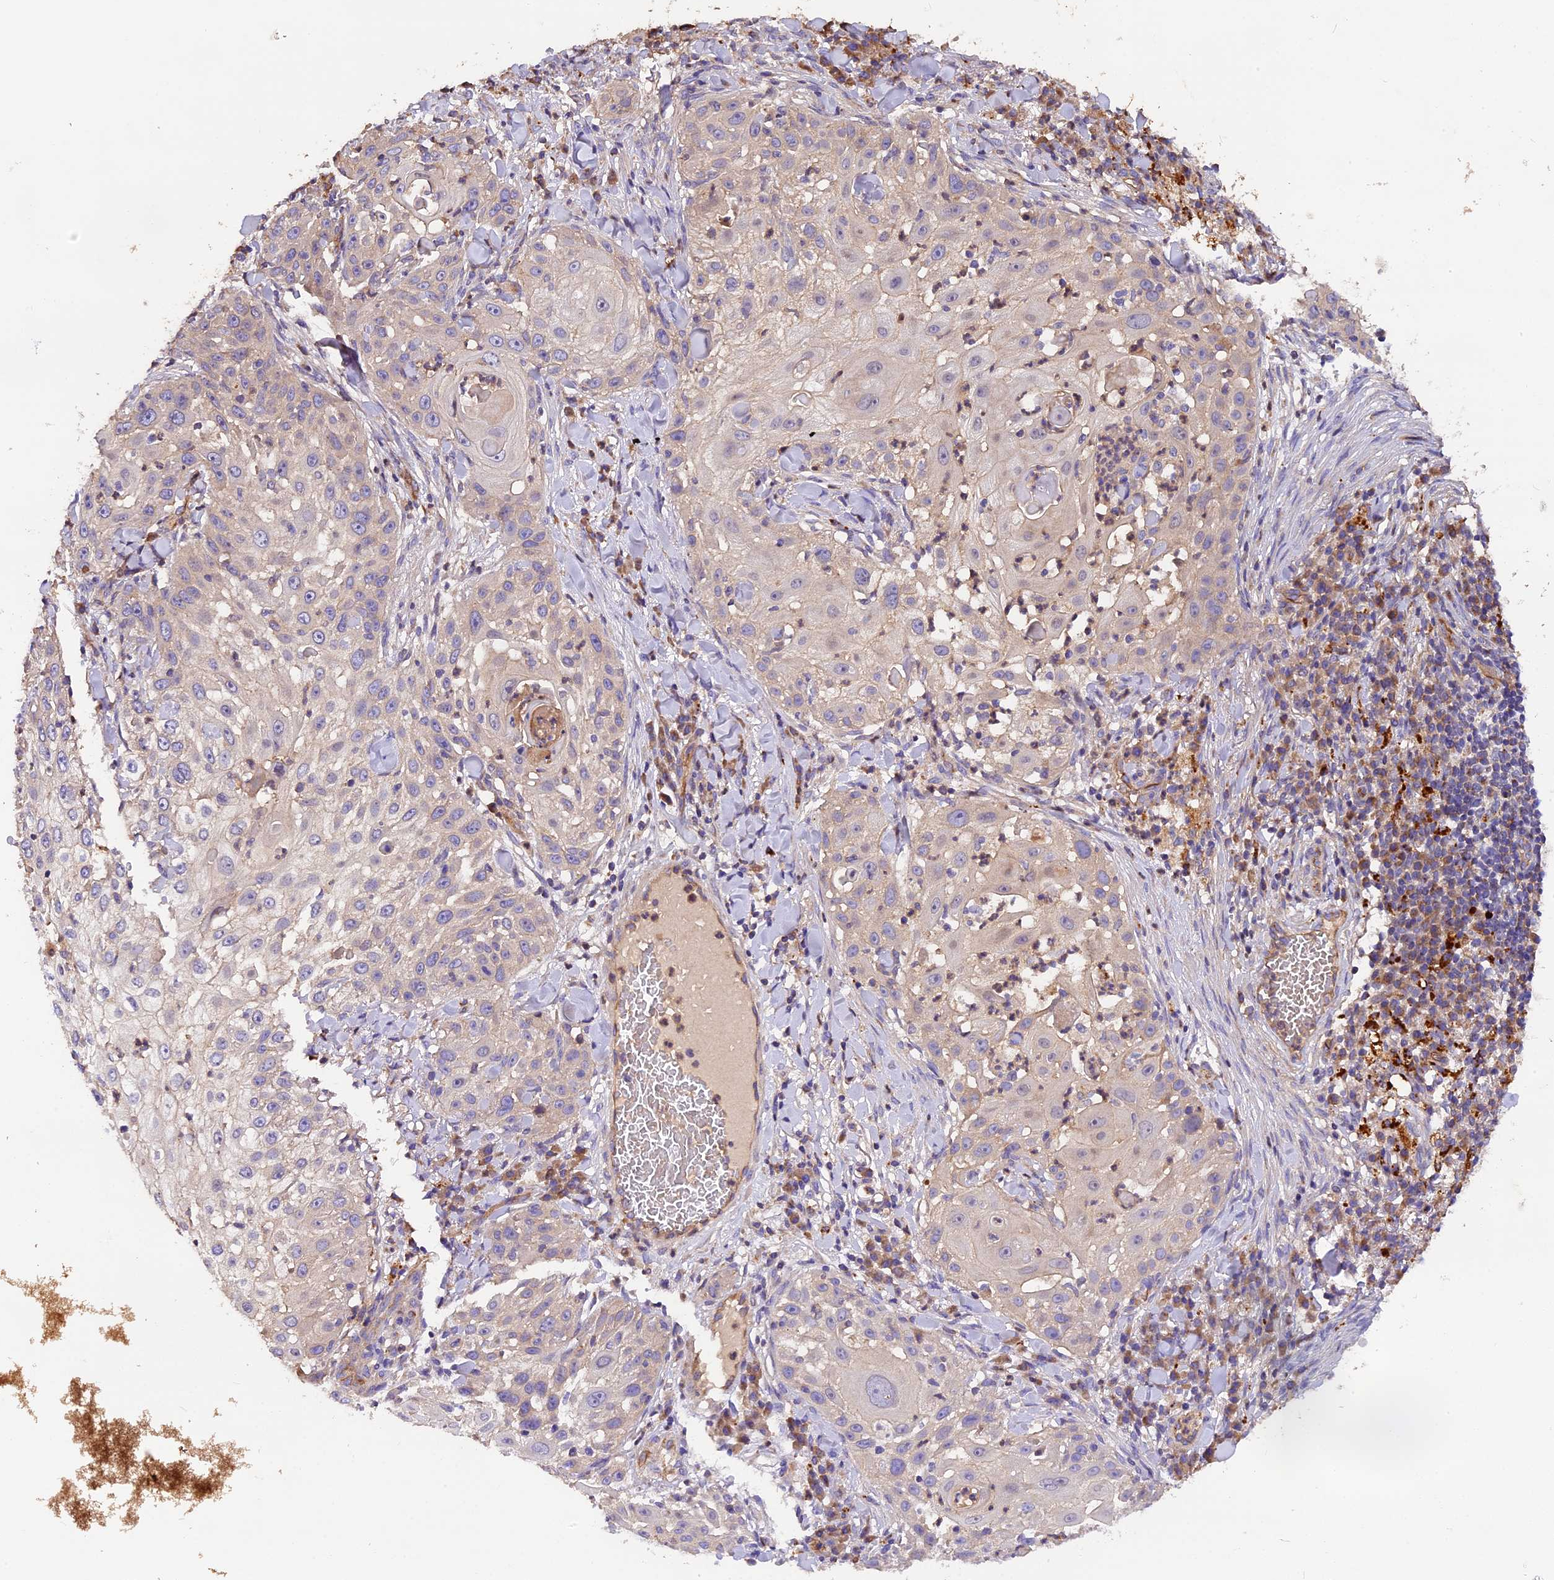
{"staining": {"intensity": "negative", "quantity": "none", "location": "none"}, "tissue": "skin cancer", "cell_type": "Tumor cells", "image_type": "cancer", "snomed": [{"axis": "morphology", "description": "Squamous cell carcinoma, NOS"}, {"axis": "topography", "description": "Skin"}], "caption": "Immunohistochemistry (IHC) of human skin cancer shows no staining in tumor cells. (DAB (3,3'-diaminobenzidine) immunohistochemistry (IHC) with hematoxylin counter stain).", "gene": "ERMARD", "patient": {"sex": "female", "age": 44}}